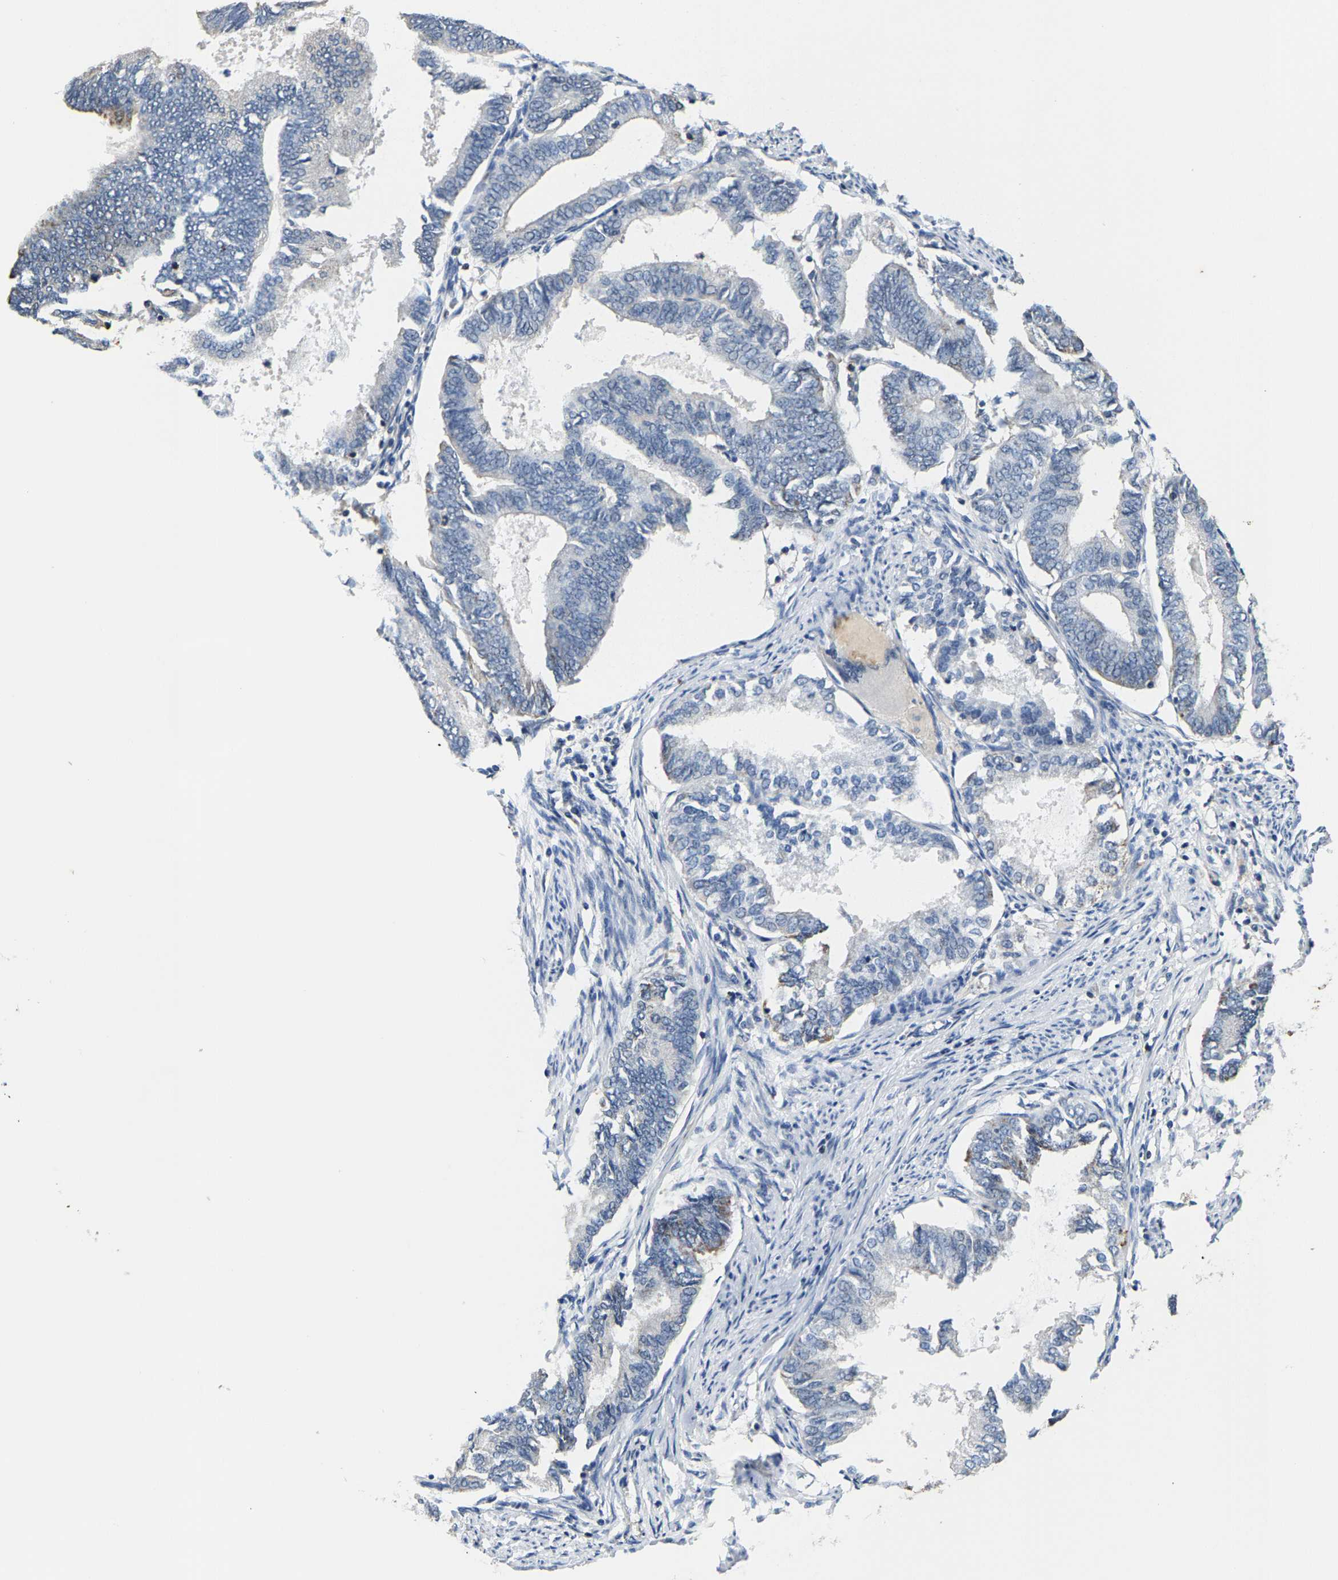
{"staining": {"intensity": "negative", "quantity": "none", "location": "none"}, "tissue": "endometrial cancer", "cell_type": "Tumor cells", "image_type": "cancer", "snomed": [{"axis": "morphology", "description": "Adenocarcinoma, NOS"}, {"axis": "topography", "description": "Endometrium"}], "caption": "Adenocarcinoma (endometrial) was stained to show a protein in brown. There is no significant expression in tumor cells. (Brightfield microscopy of DAB IHC at high magnification).", "gene": "SHMT2", "patient": {"sex": "female", "age": 86}}